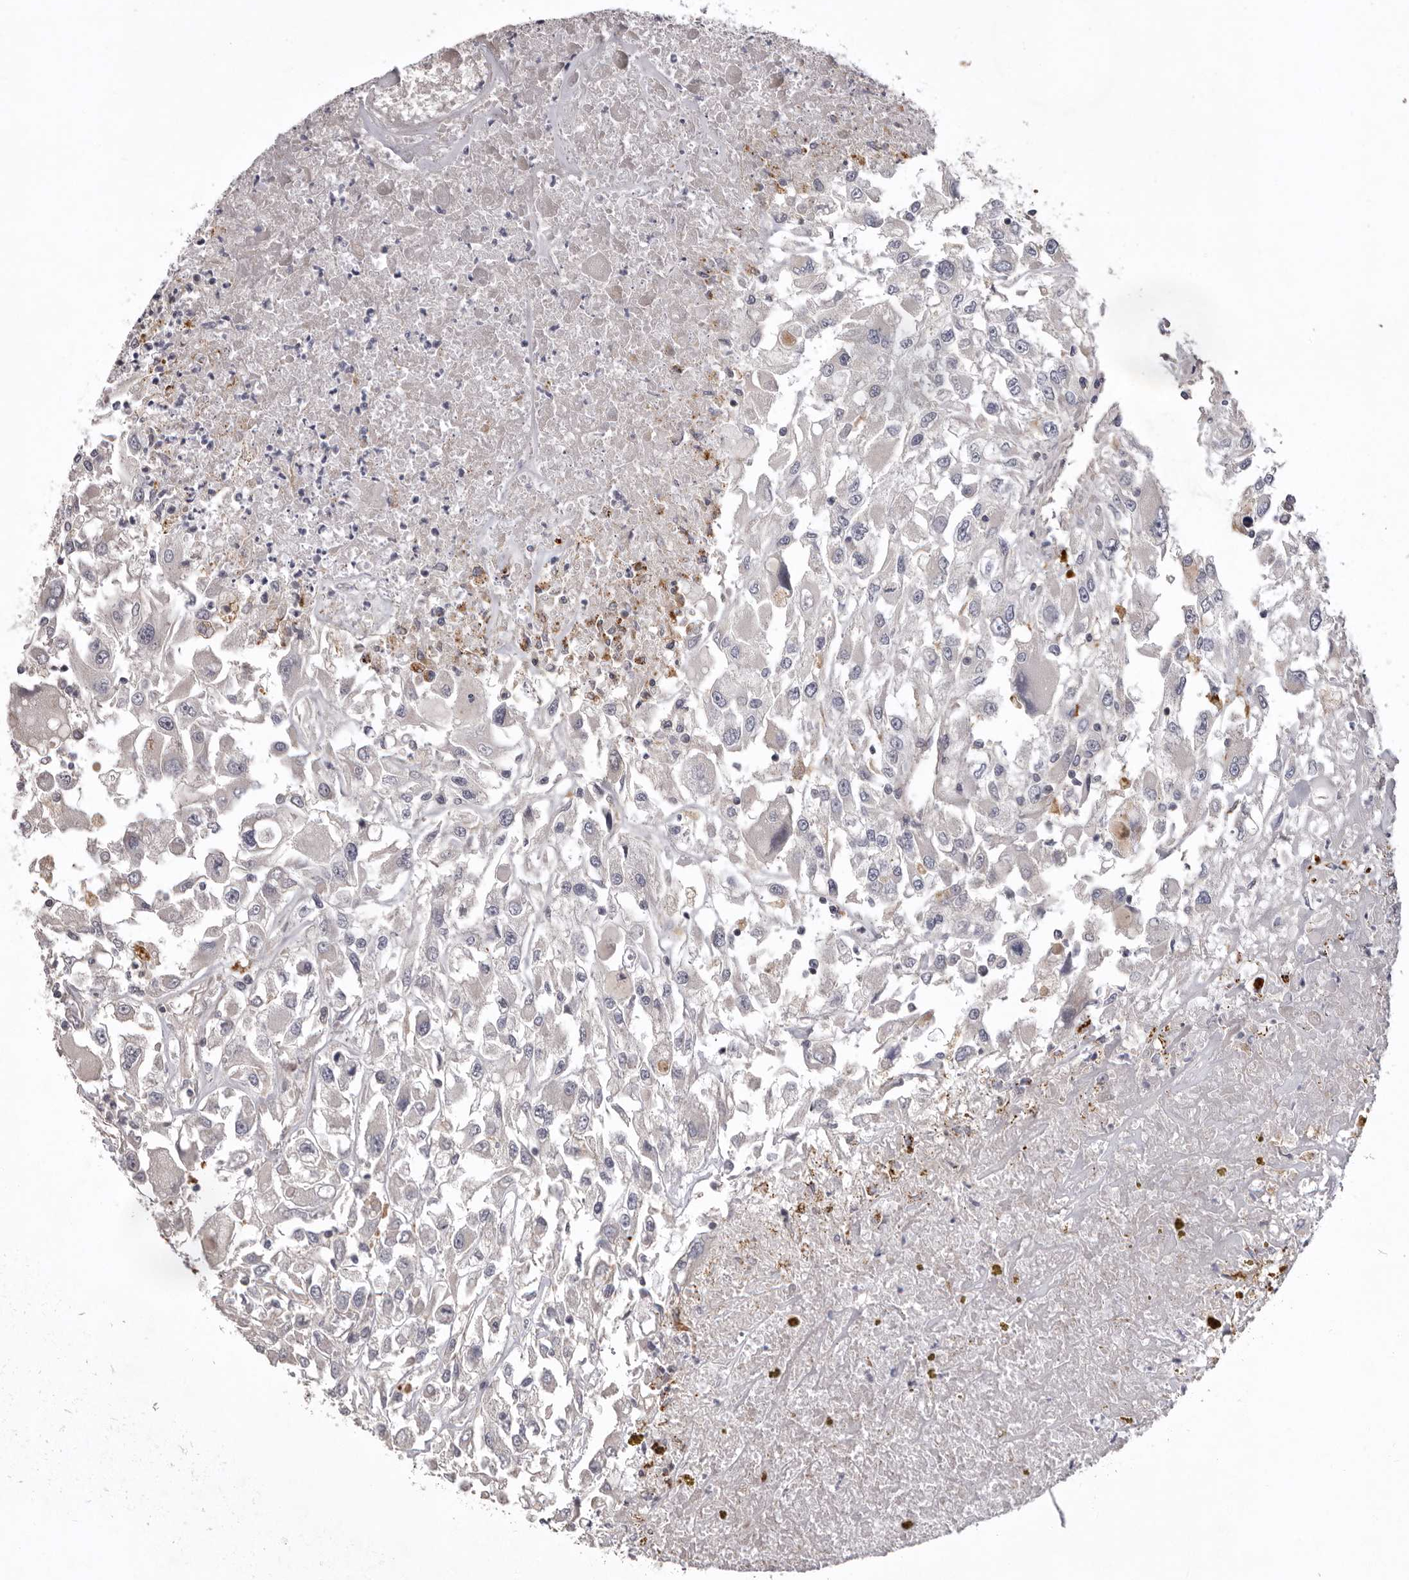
{"staining": {"intensity": "negative", "quantity": "none", "location": "none"}, "tissue": "renal cancer", "cell_type": "Tumor cells", "image_type": "cancer", "snomed": [{"axis": "morphology", "description": "Adenocarcinoma, NOS"}, {"axis": "topography", "description": "Kidney"}], "caption": "Protein analysis of renal adenocarcinoma shows no significant expression in tumor cells.", "gene": "WDR47", "patient": {"sex": "female", "age": 52}}